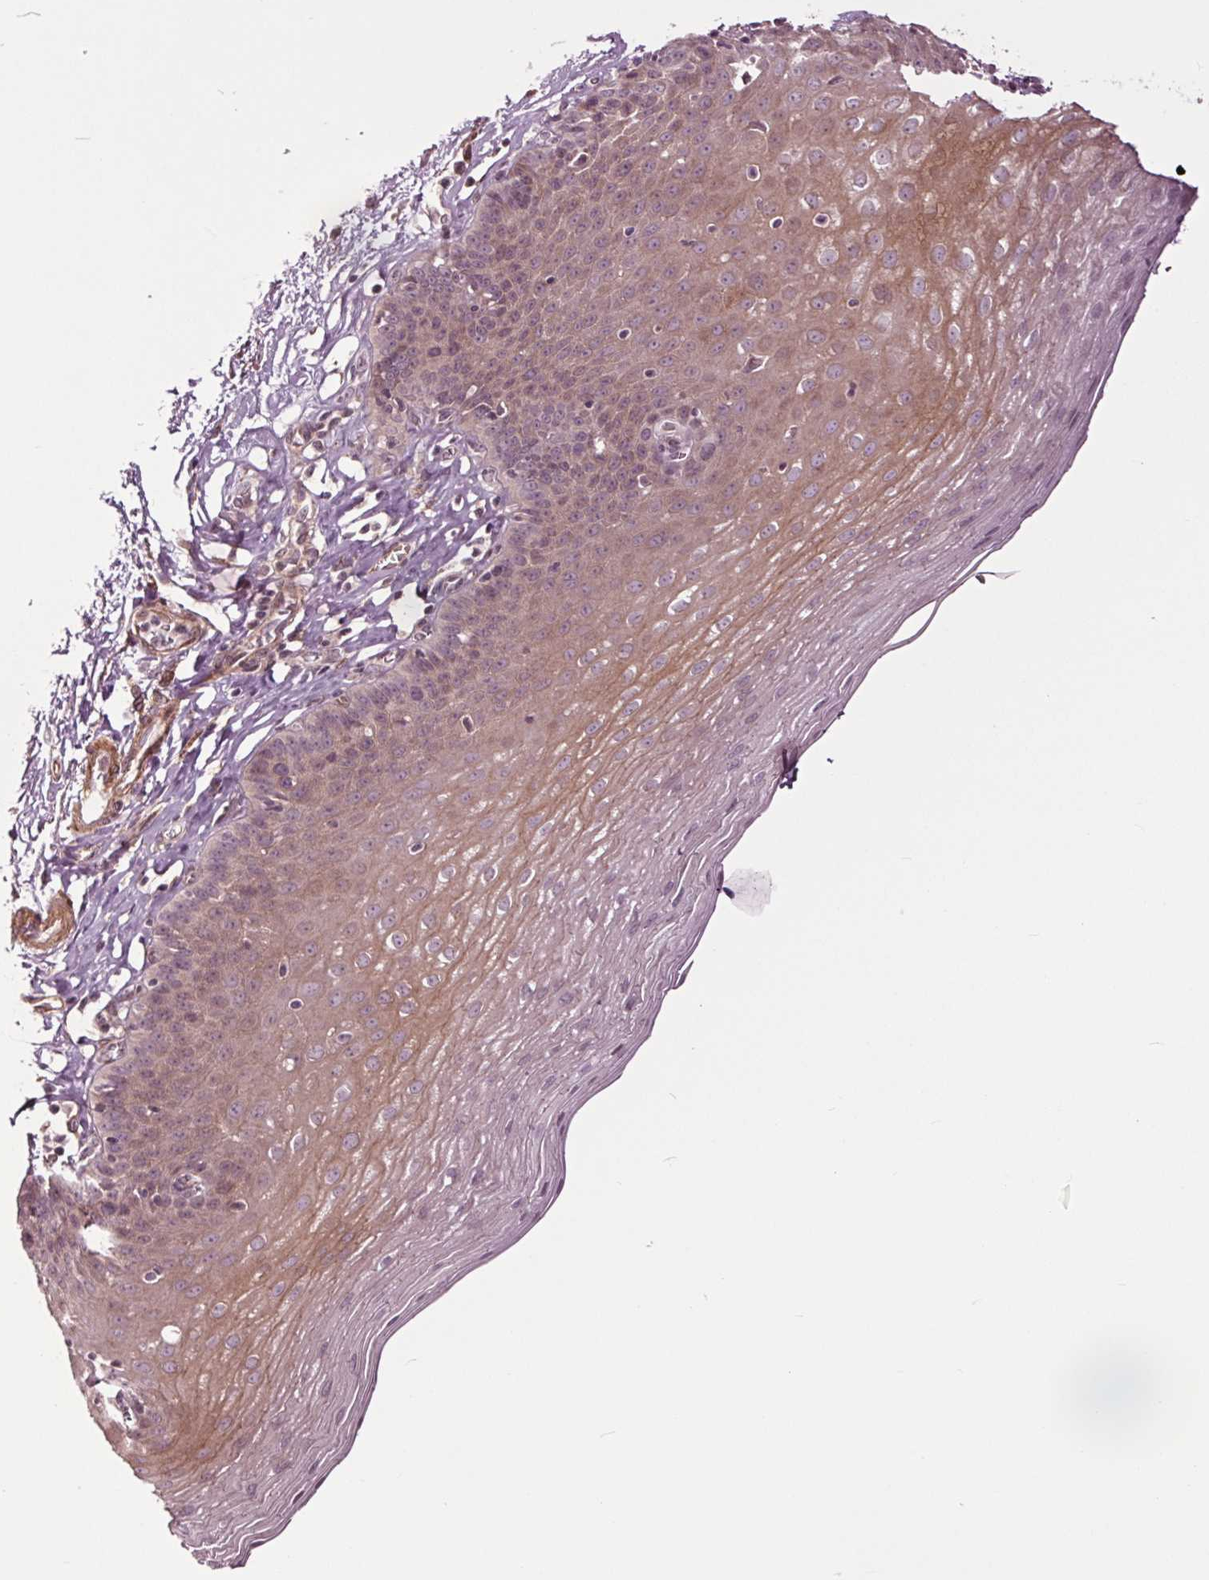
{"staining": {"intensity": "moderate", "quantity": "<25%", "location": "cytoplasmic/membranous"}, "tissue": "esophagus", "cell_type": "Squamous epithelial cells", "image_type": "normal", "snomed": [{"axis": "morphology", "description": "Normal tissue, NOS"}, {"axis": "topography", "description": "Esophagus"}], "caption": "Immunohistochemical staining of benign human esophagus reveals low levels of moderate cytoplasmic/membranous positivity in about <25% of squamous epithelial cells.", "gene": "HAUS5", "patient": {"sex": "female", "age": 81}}